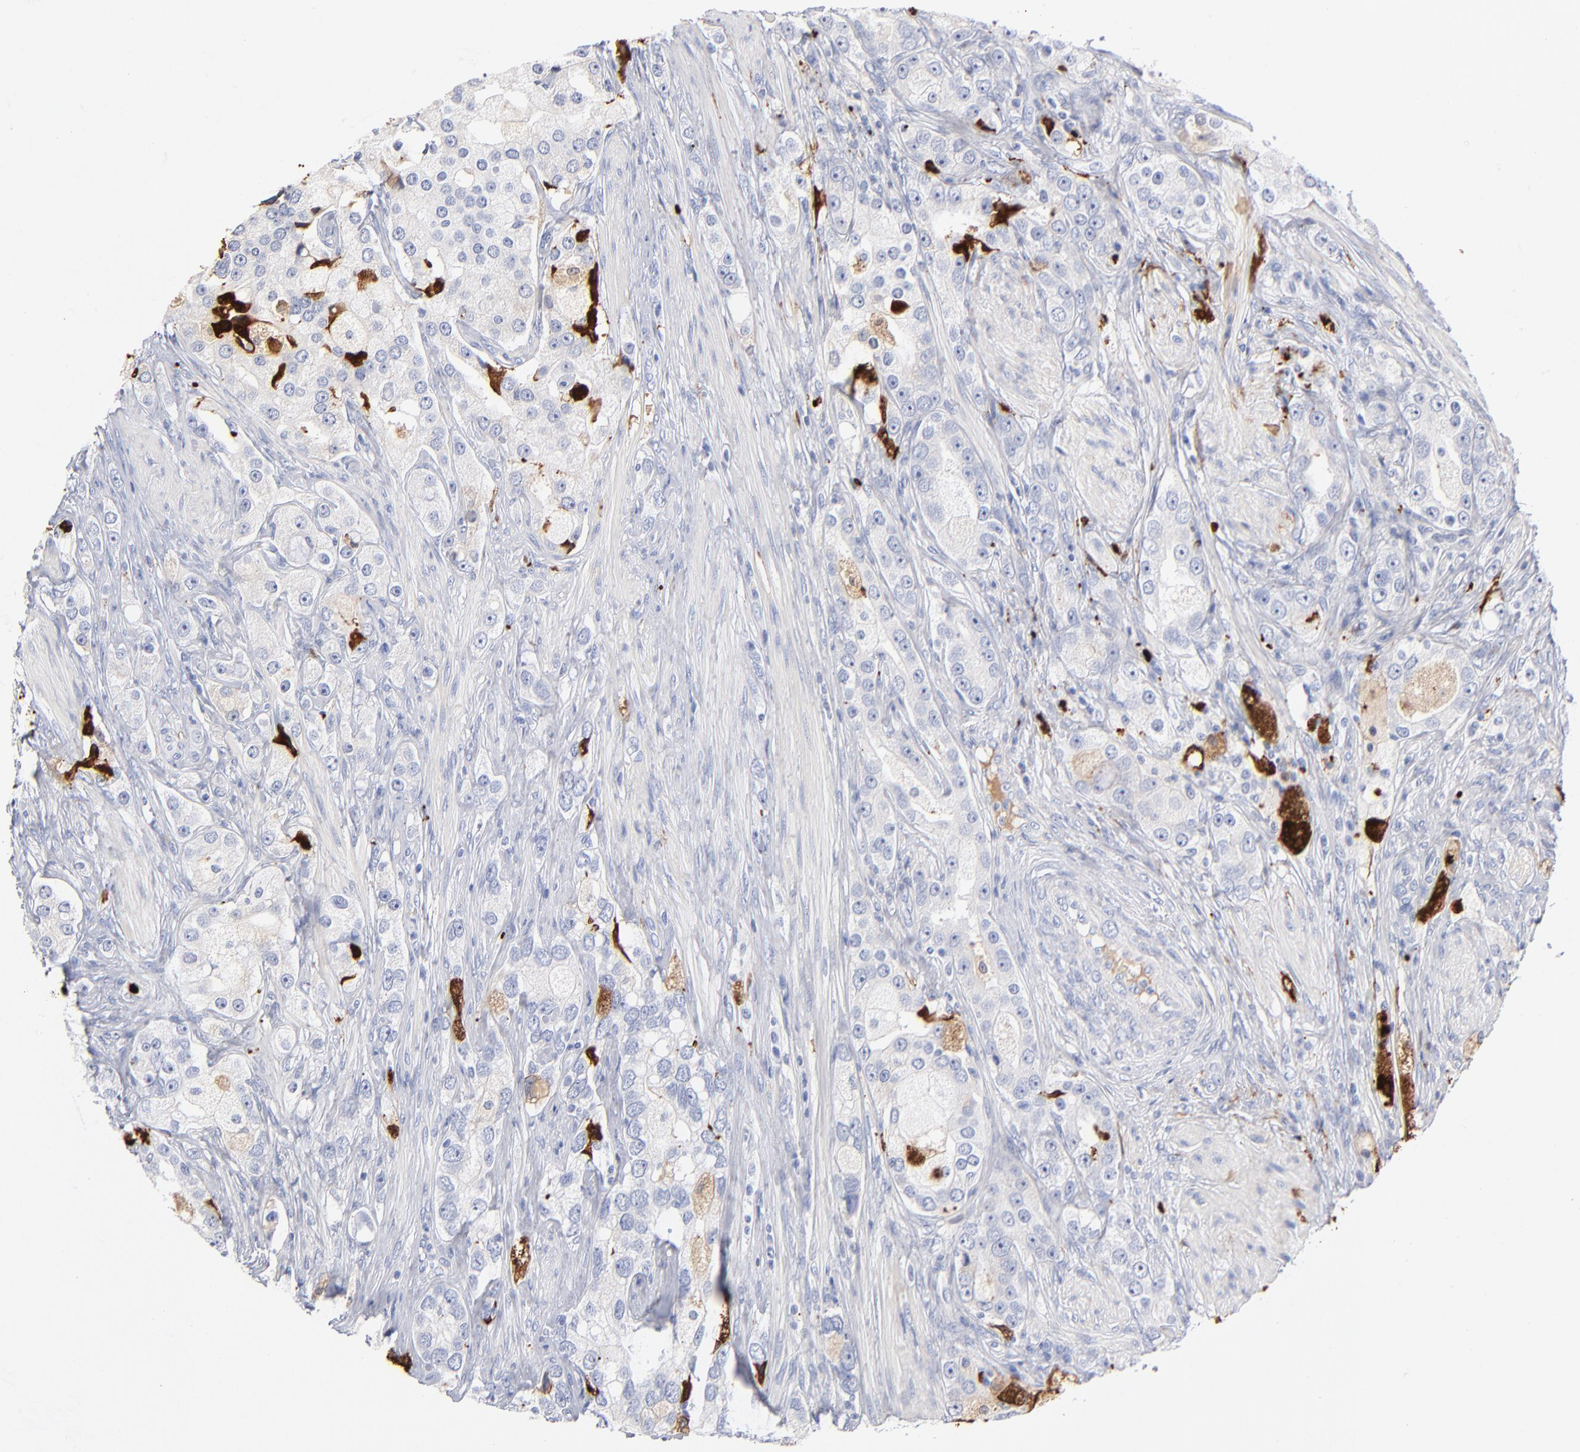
{"staining": {"intensity": "negative", "quantity": "none", "location": "none"}, "tissue": "prostate cancer", "cell_type": "Tumor cells", "image_type": "cancer", "snomed": [{"axis": "morphology", "description": "Adenocarcinoma, High grade"}, {"axis": "topography", "description": "Prostate"}], "caption": "Immunohistochemical staining of human prostate high-grade adenocarcinoma demonstrates no significant staining in tumor cells. (Brightfield microscopy of DAB (3,3'-diaminobenzidine) immunohistochemistry at high magnification).", "gene": "APOH", "patient": {"sex": "male", "age": 63}}